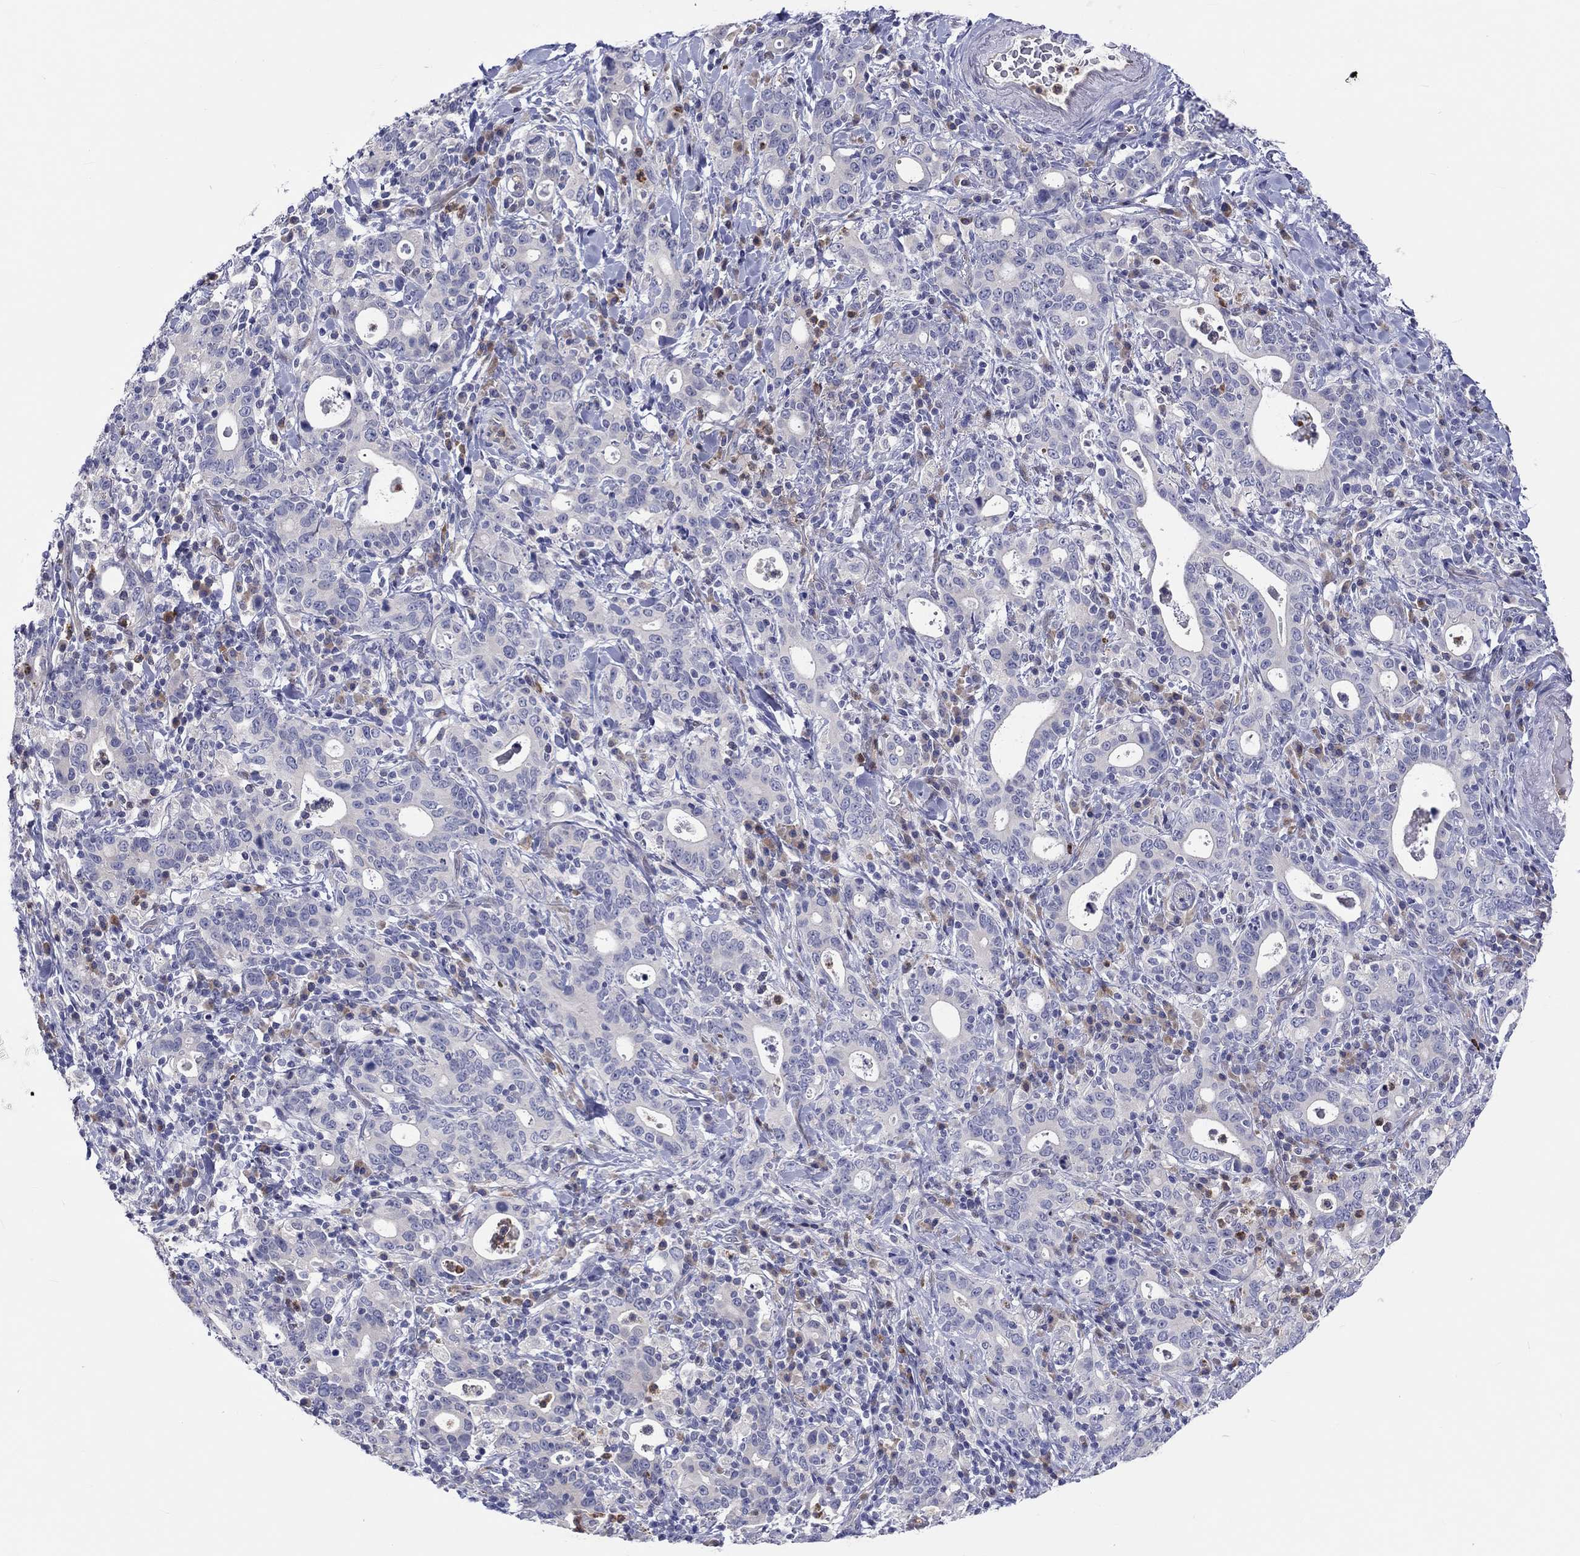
{"staining": {"intensity": "negative", "quantity": "none", "location": "none"}, "tissue": "stomach cancer", "cell_type": "Tumor cells", "image_type": "cancer", "snomed": [{"axis": "morphology", "description": "Adenocarcinoma, NOS"}, {"axis": "topography", "description": "Stomach"}], "caption": "Protein analysis of stomach cancer reveals no significant staining in tumor cells. (Brightfield microscopy of DAB (3,3'-diaminobenzidine) immunohistochemistry (IHC) at high magnification).", "gene": "ABCG4", "patient": {"sex": "male", "age": 79}}